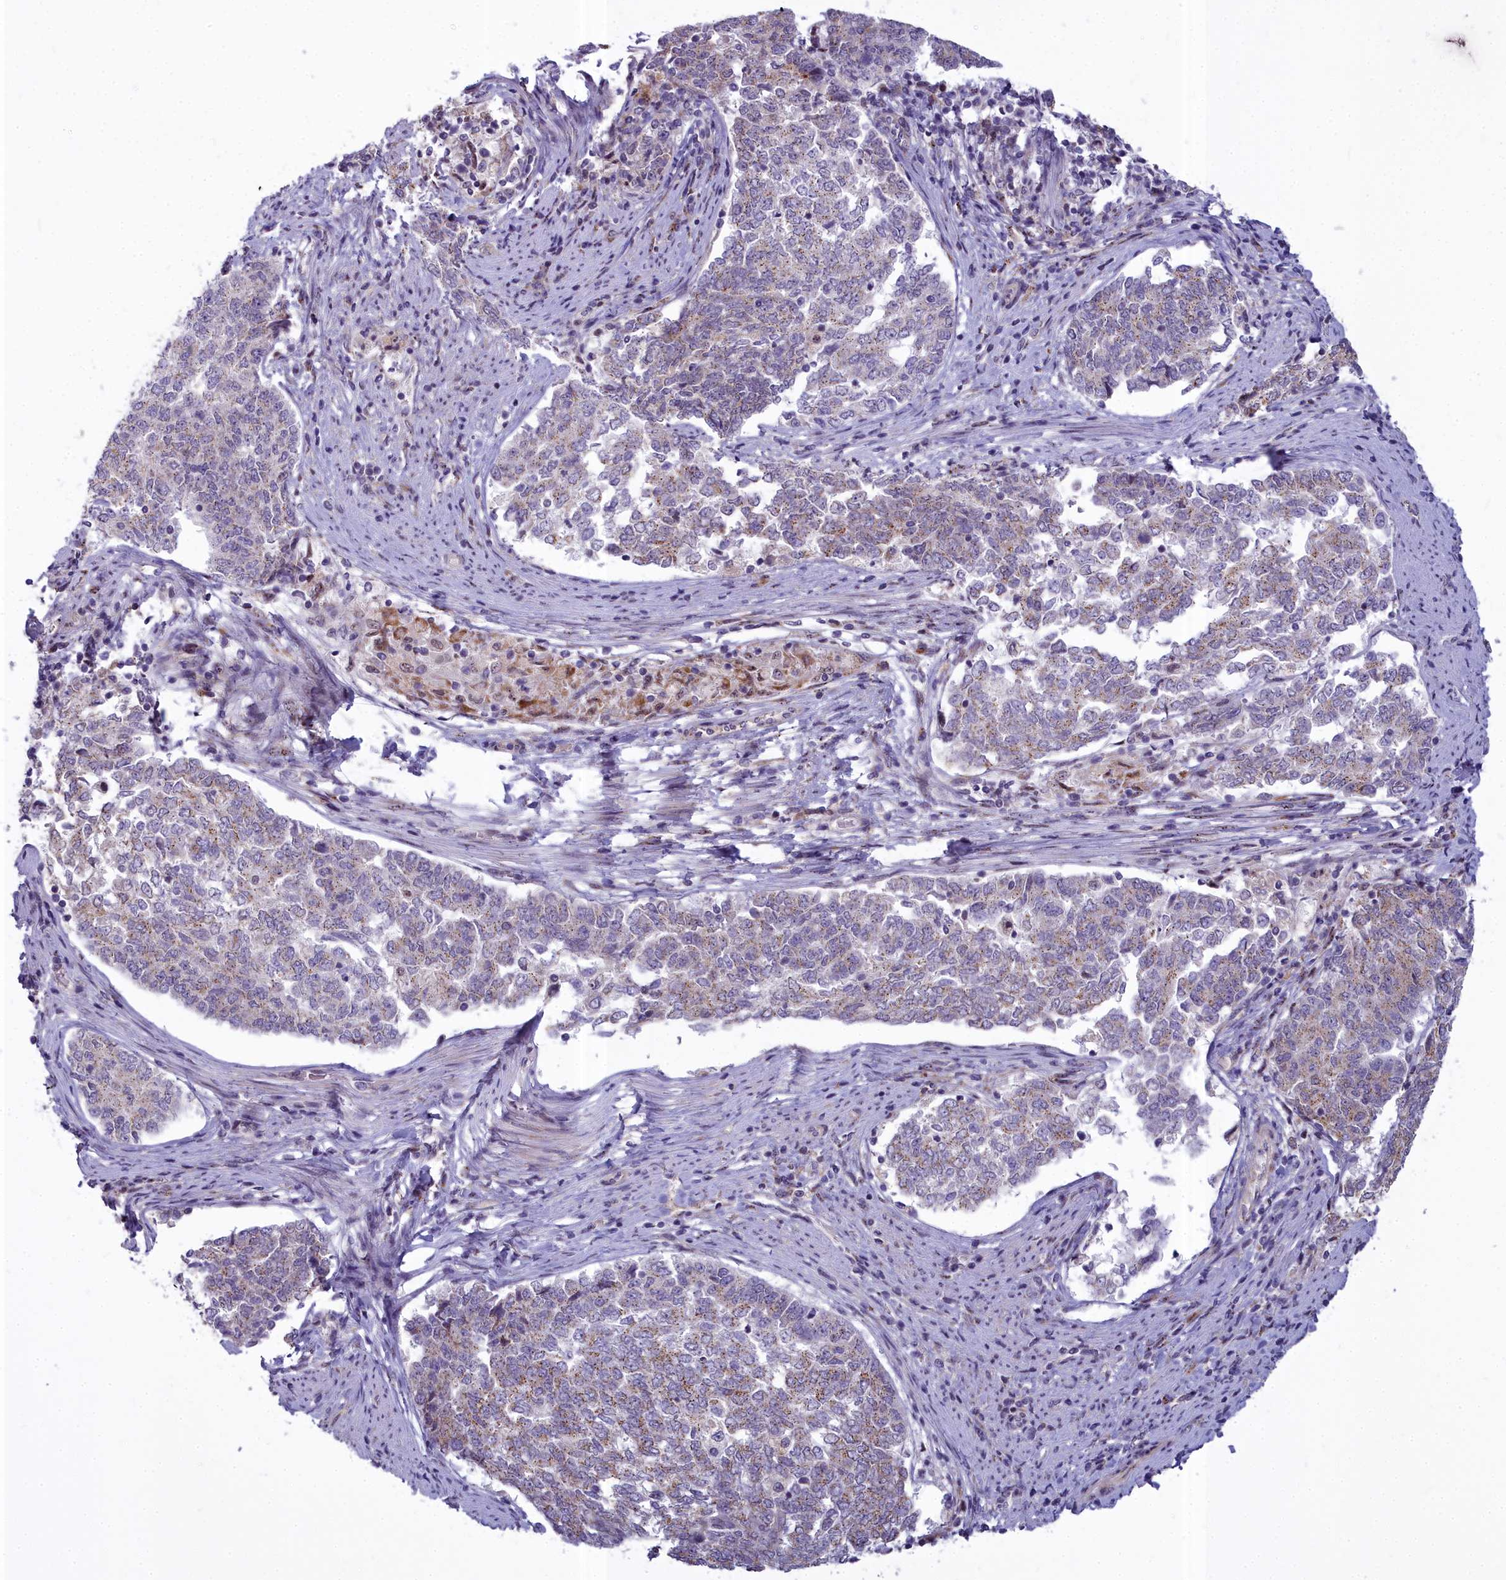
{"staining": {"intensity": "weak", "quantity": "25%-75%", "location": "cytoplasmic/membranous"}, "tissue": "endometrial cancer", "cell_type": "Tumor cells", "image_type": "cancer", "snomed": [{"axis": "morphology", "description": "Adenocarcinoma, NOS"}, {"axis": "topography", "description": "Endometrium"}], "caption": "DAB immunohistochemical staining of human endometrial cancer (adenocarcinoma) reveals weak cytoplasmic/membranous protein staining in about 25%-75% of tumor cells.", "gene": "WDPCP", "patient": {"sex": "female", "age": 80}}